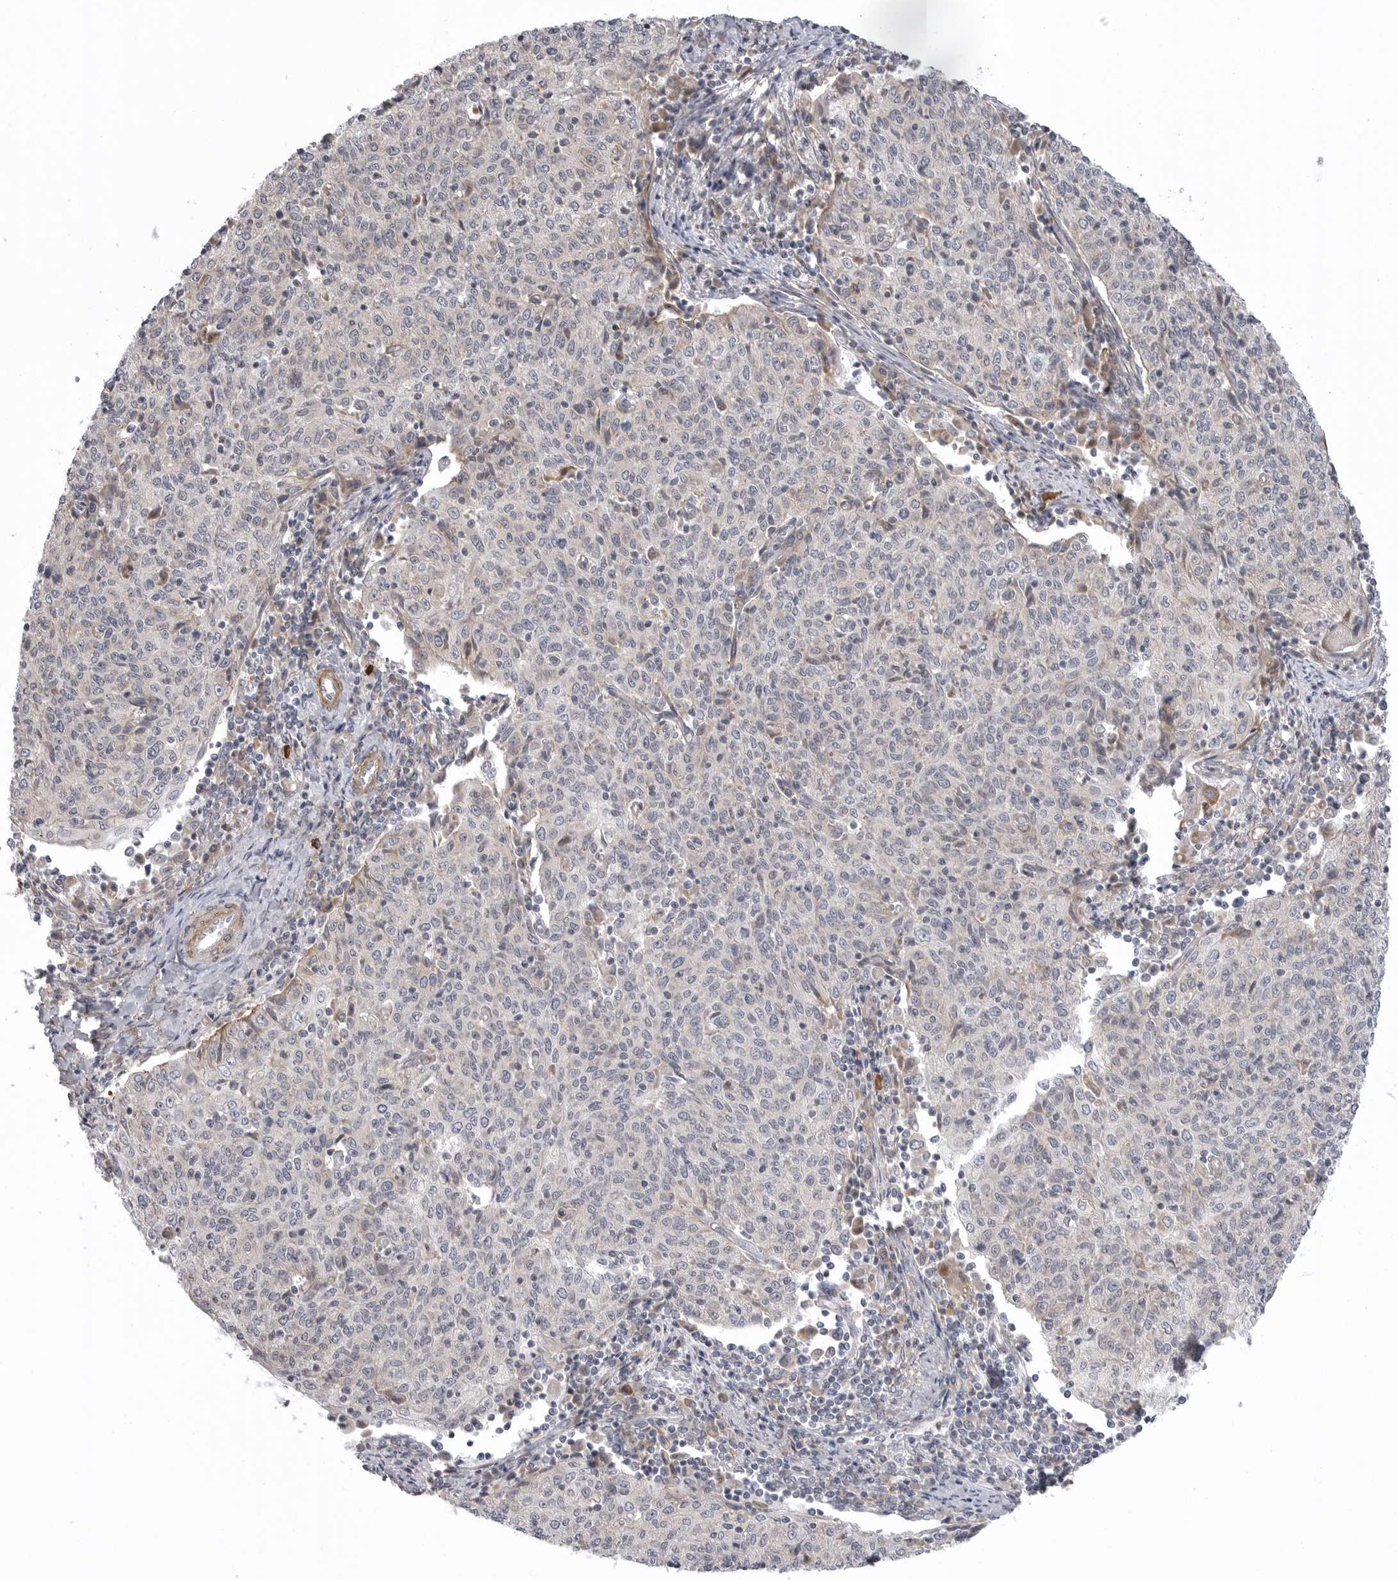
{"staining": {"intensity": "negative", "quantity": "none", "location": "none"}, "tissue": "cervical cancer", "cell_type": "Tumor cells", "image_type": "cancer", "snomed": [{"axis": "morphology", "description": "Squamous cell carcinoma, NOS"}, {"axis": "topography", "description": "Cervix"}], "caption": "The micrograph exhibits no significant staining in tumor cells of cervical cancer.", "gene": "SCP2", "patient": {"sex": "female", "age": 48}}